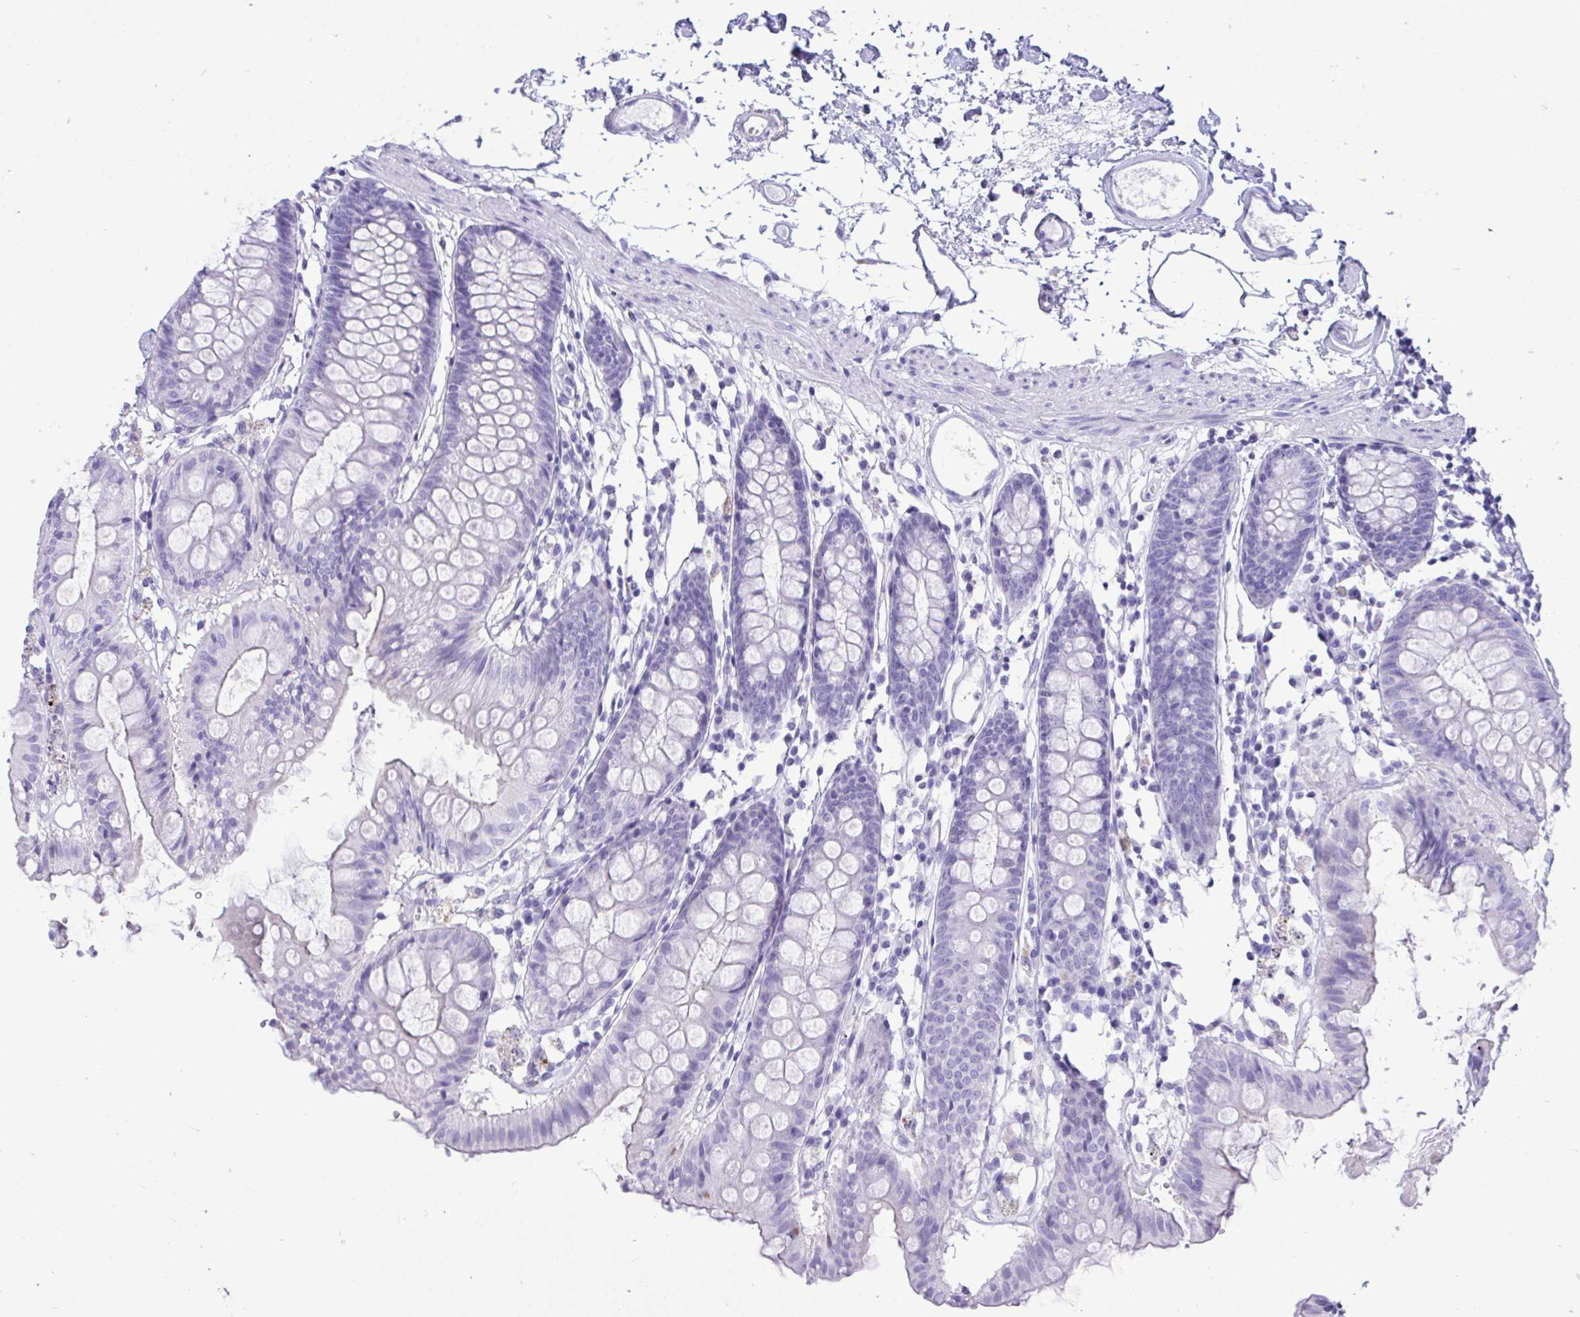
{"staining": {"intensity": "negative", "quantity": "none", "location": "none"}, "tissue": "colon", "cell_type": "Endothelial cells", "image_type": "normal", "snomed": [{"axis": "morphology", "description": "Normal tissue, NOS"}, {"axis": "topography", "description": "Colon"}], "caption": "There is no significant staining in endothelial cells of colon. (Immunohistochemistry, brightfield microscopy, high magnification).", "gene": "BEX5", "patient": {"sex": "female", "age": 84}}